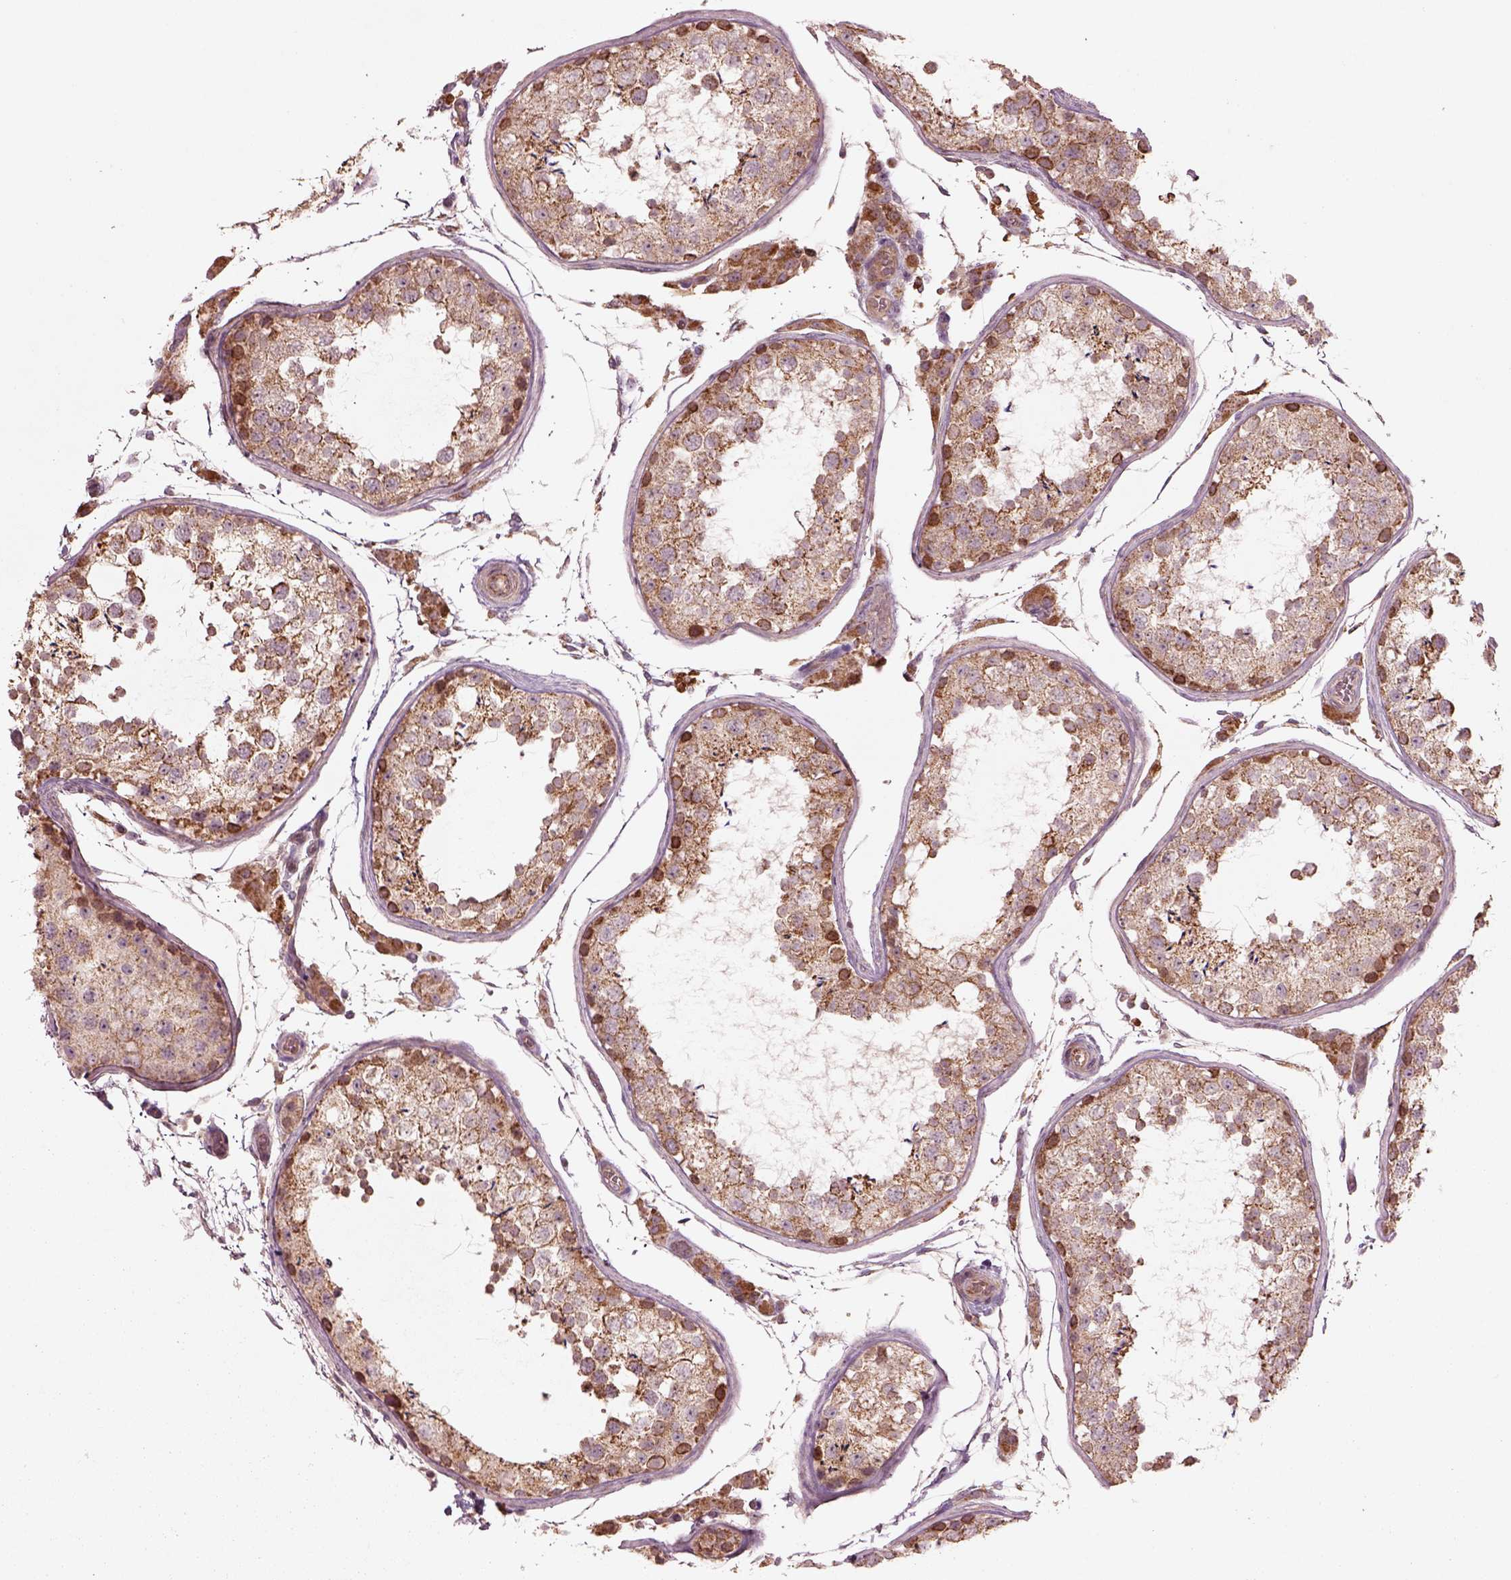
{"staining": {"intensity": "moderate", "quantity": ">75%", "location": "cytoplasmic/membranous"}, "tissue": "testis", "cell_type": "Cells in seminiferous ducts", "image_type": "normal", "snomed": [{"axis": "morphology", "description": "Normal tissue, NOS"}, {"axis": "topography", "description": "Testis"}], "caption": "Brown immunohistochemical staining in unremarkable human testis shows moderate cytoplasmic/membranous expression in about >75% of cells in seminiferous ducts.", "gene": "SLC25A31", "patient": {"sex": "male", "age": 29}}